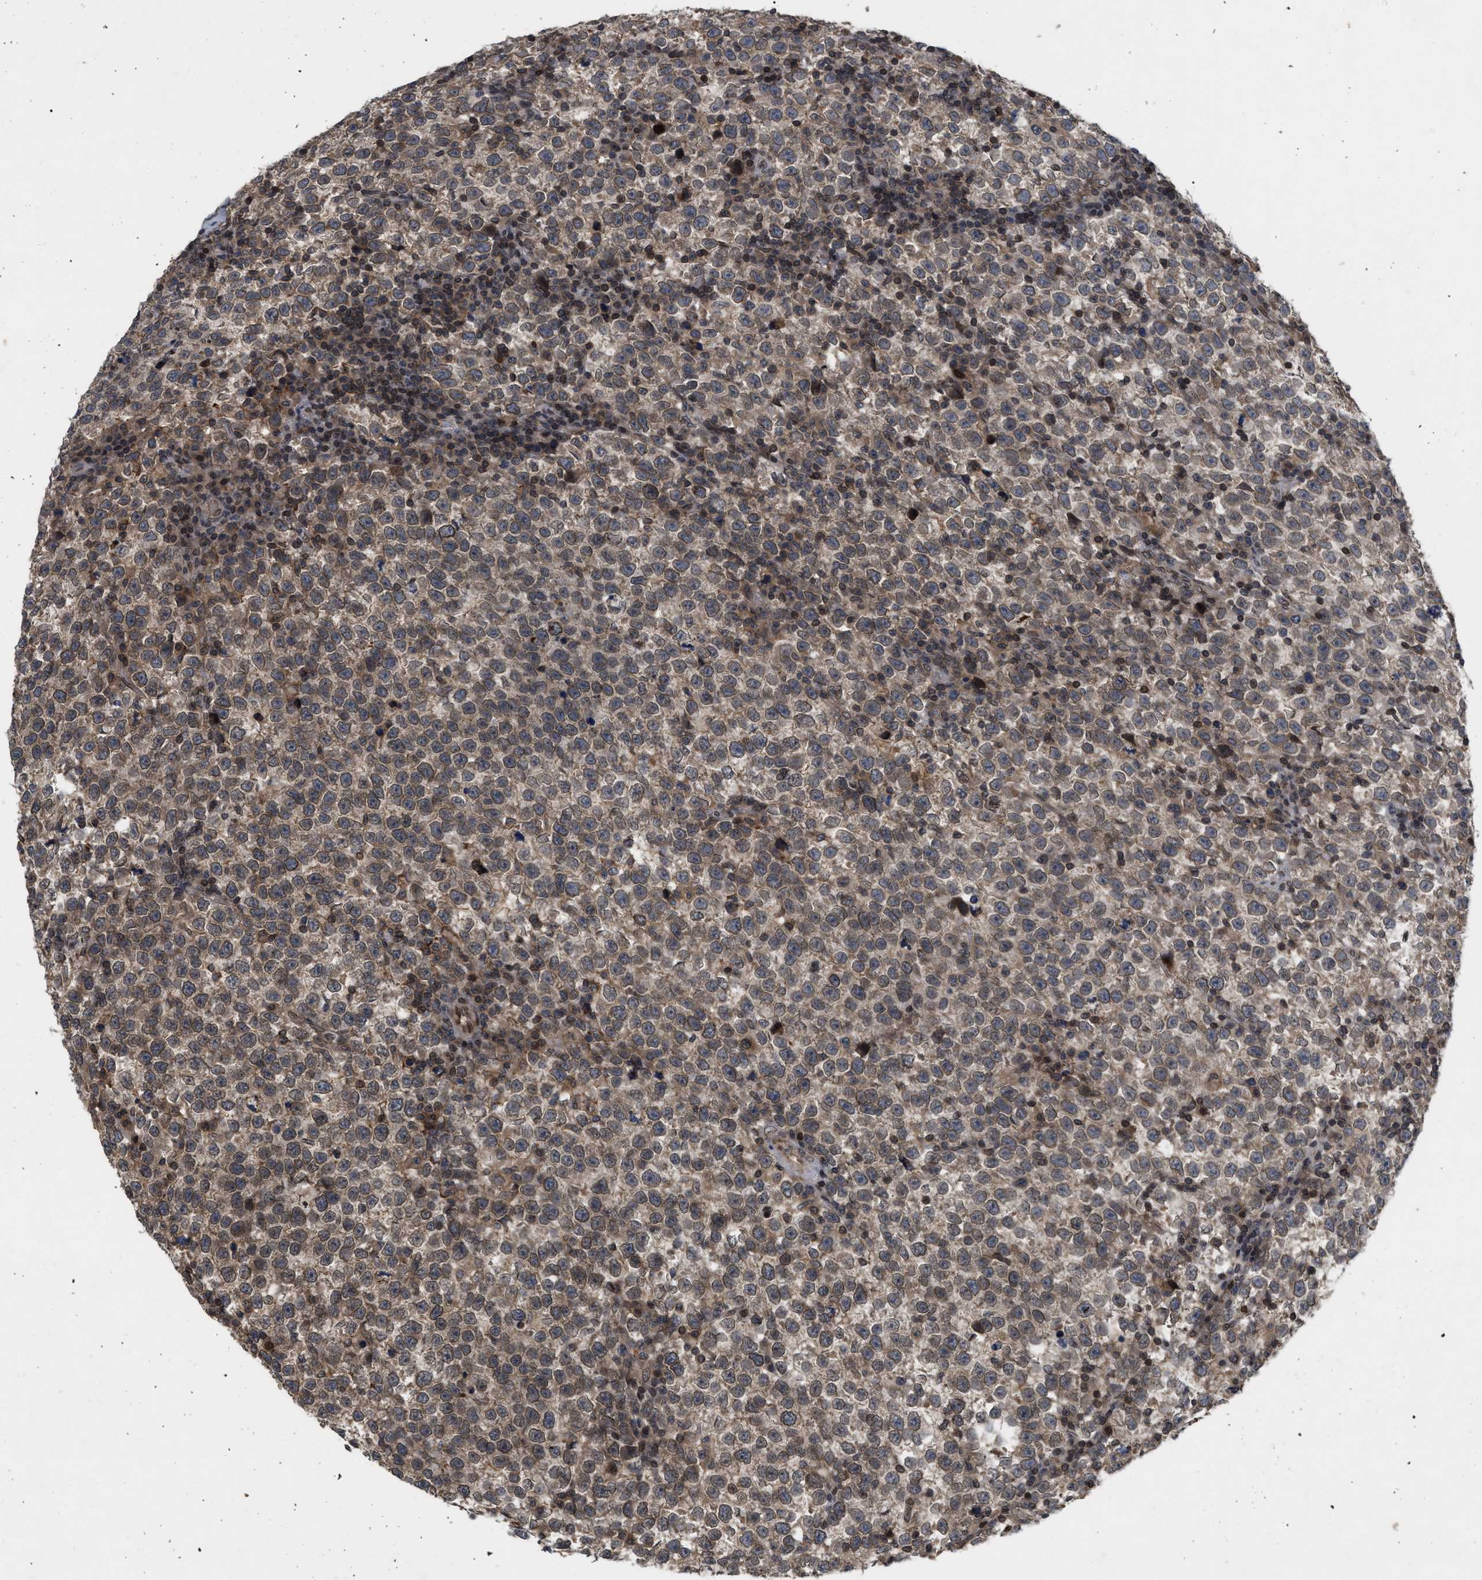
{"staining": {"intensity": "weak", "quantity": ">75%", "location": "cytoplasmic/membranous,nuclear"}, "tissue": "testis cancer", "cell_type": "Tumor cells", "image_type": "cancer", "snomed": [{"axis": "morphology", "description": "Normal tissue, NOS"}, {"axis": "morphology", "description": "Seminoma, NOS"}, {"axis": "topography", "description": "Testis"}], "caption": "Brown immunohistochemical staining in seminoma (testis) reveals weak cytoplasmic/membranous and nuclear staining in about >75% of tumor cells.", "gene": "CRY1", "patient": {"sex": "male", "age": 43}}